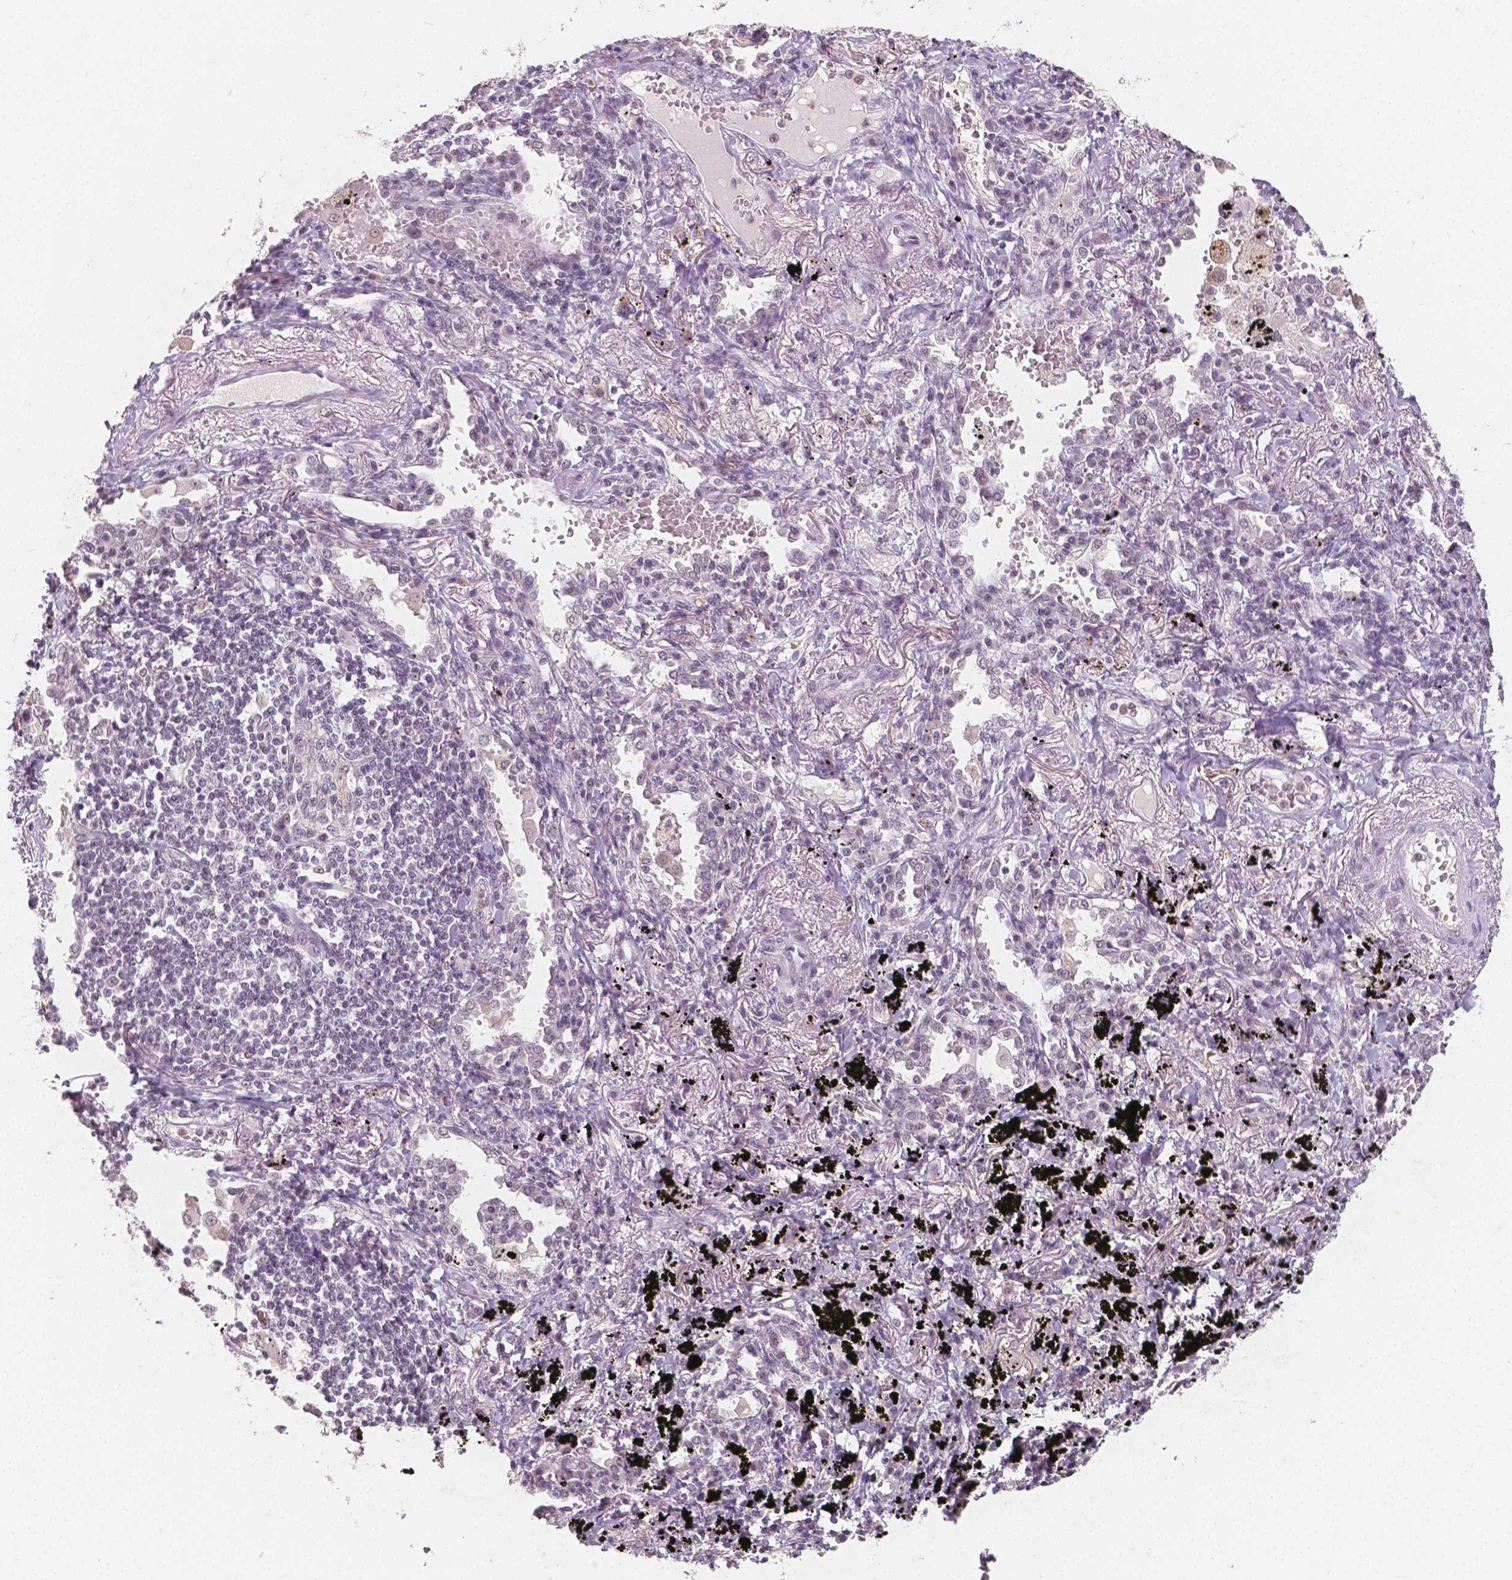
{"staining": {"intensity": "negative", "quantity": "none", "location": "none"}, "tissue": "lung cancer", "cell_type": "Tumor cells", "image_type": "cancer", "snomed": [{"axis": "morphology", "description": "Squamous cell carcinoma, NOS"}, {"axis": "topography", "description": "Lung"}], "caption": "Tumor cells show no significant expression in lung cancer.", "gene": "NOLC1", "patient": {"sex": "male", "age": 78}}